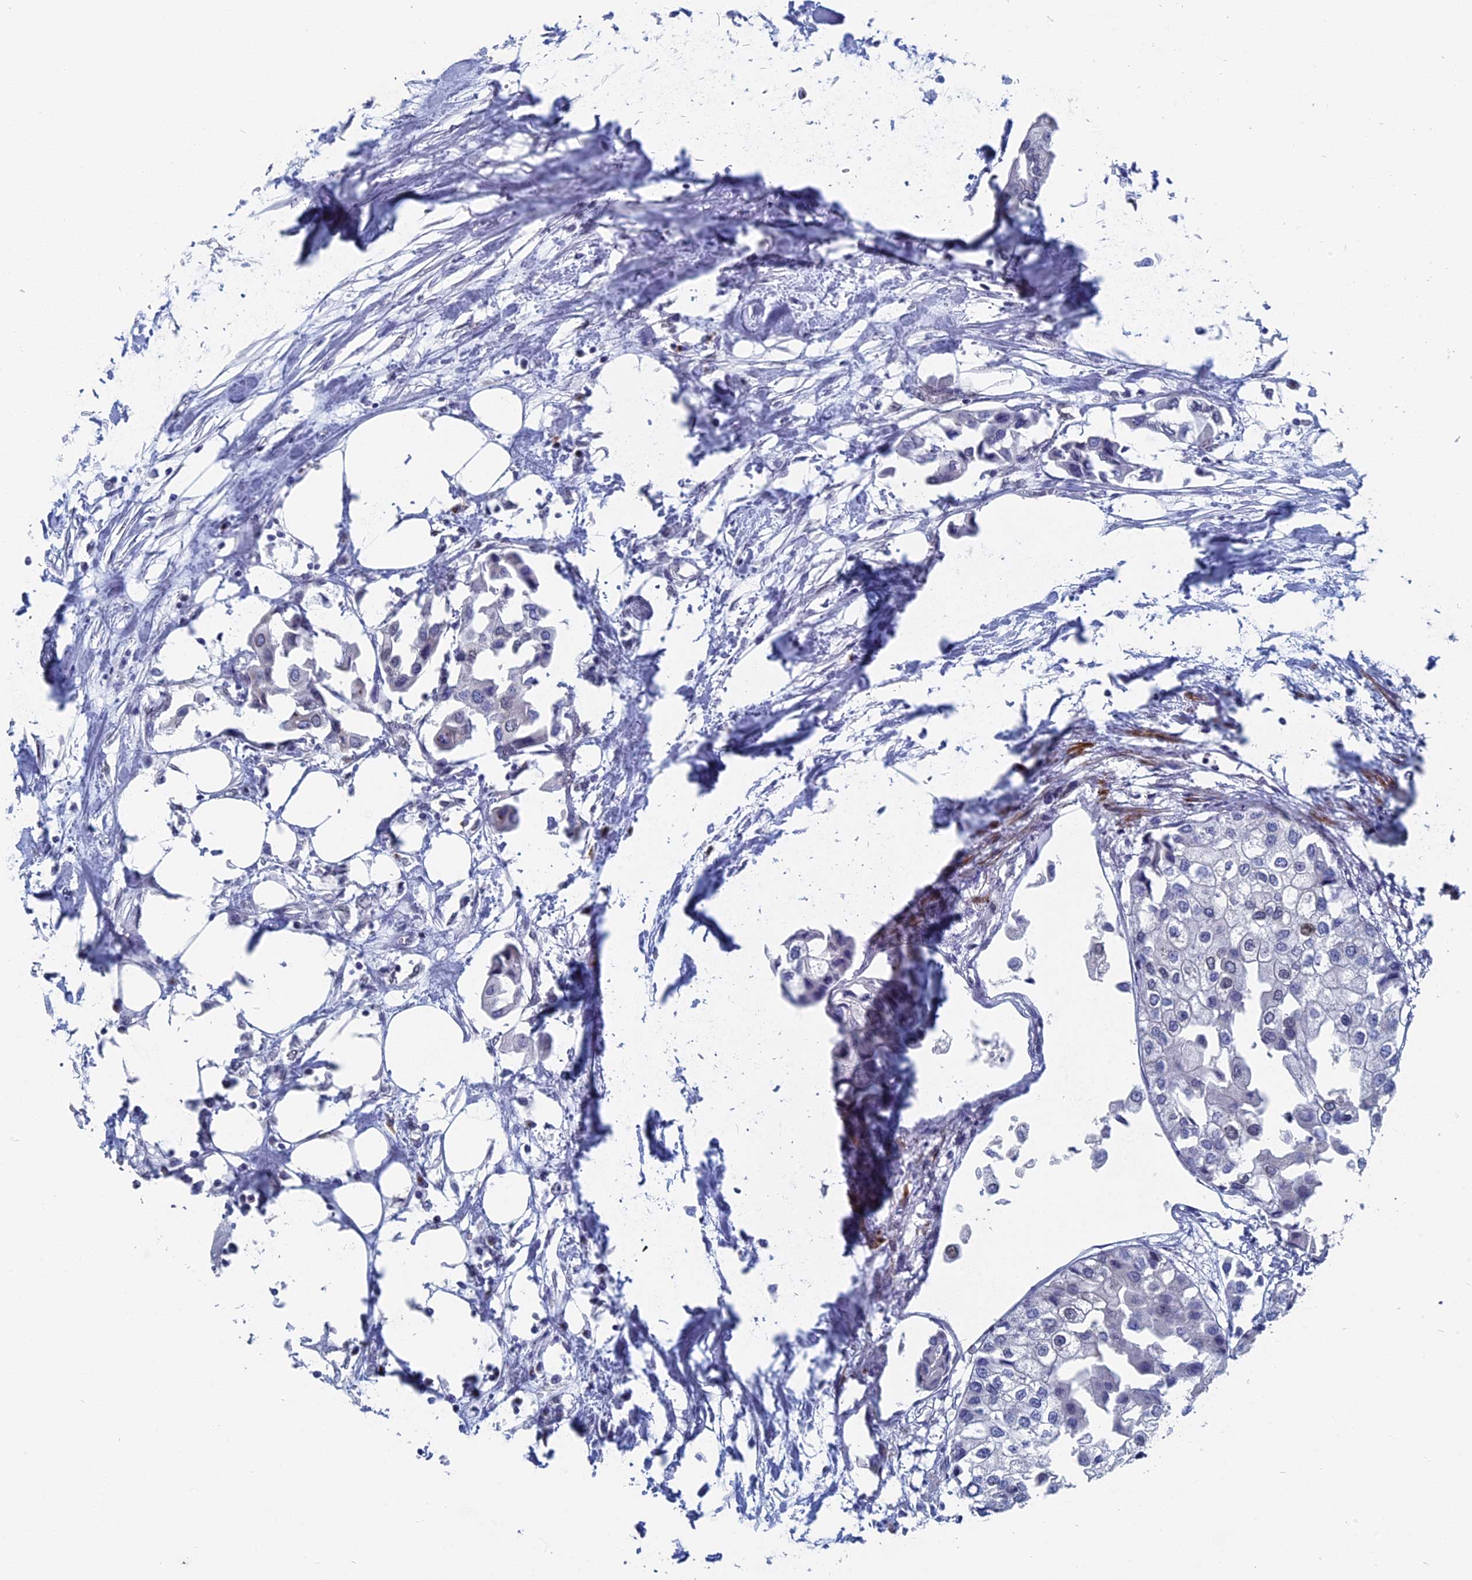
{"staining": {"intensity": "negative", "quantity": "none", "location": "none"}, "tissue": "urothelial cancer", "cell_type": "Tumor cells", "image_type": "cancer", "snomed": [{"axis": "morphology", "description": "Urothelial carcinoma, High grade"}, {"axis": "topography", "description": "Urinary bladder"}], "caption": "The histopathology image reveals no significant positivity in tumor cells of urothelial cancer.", "gene": "MTRF1", "patient": {"sex": "male", "age": 64}}